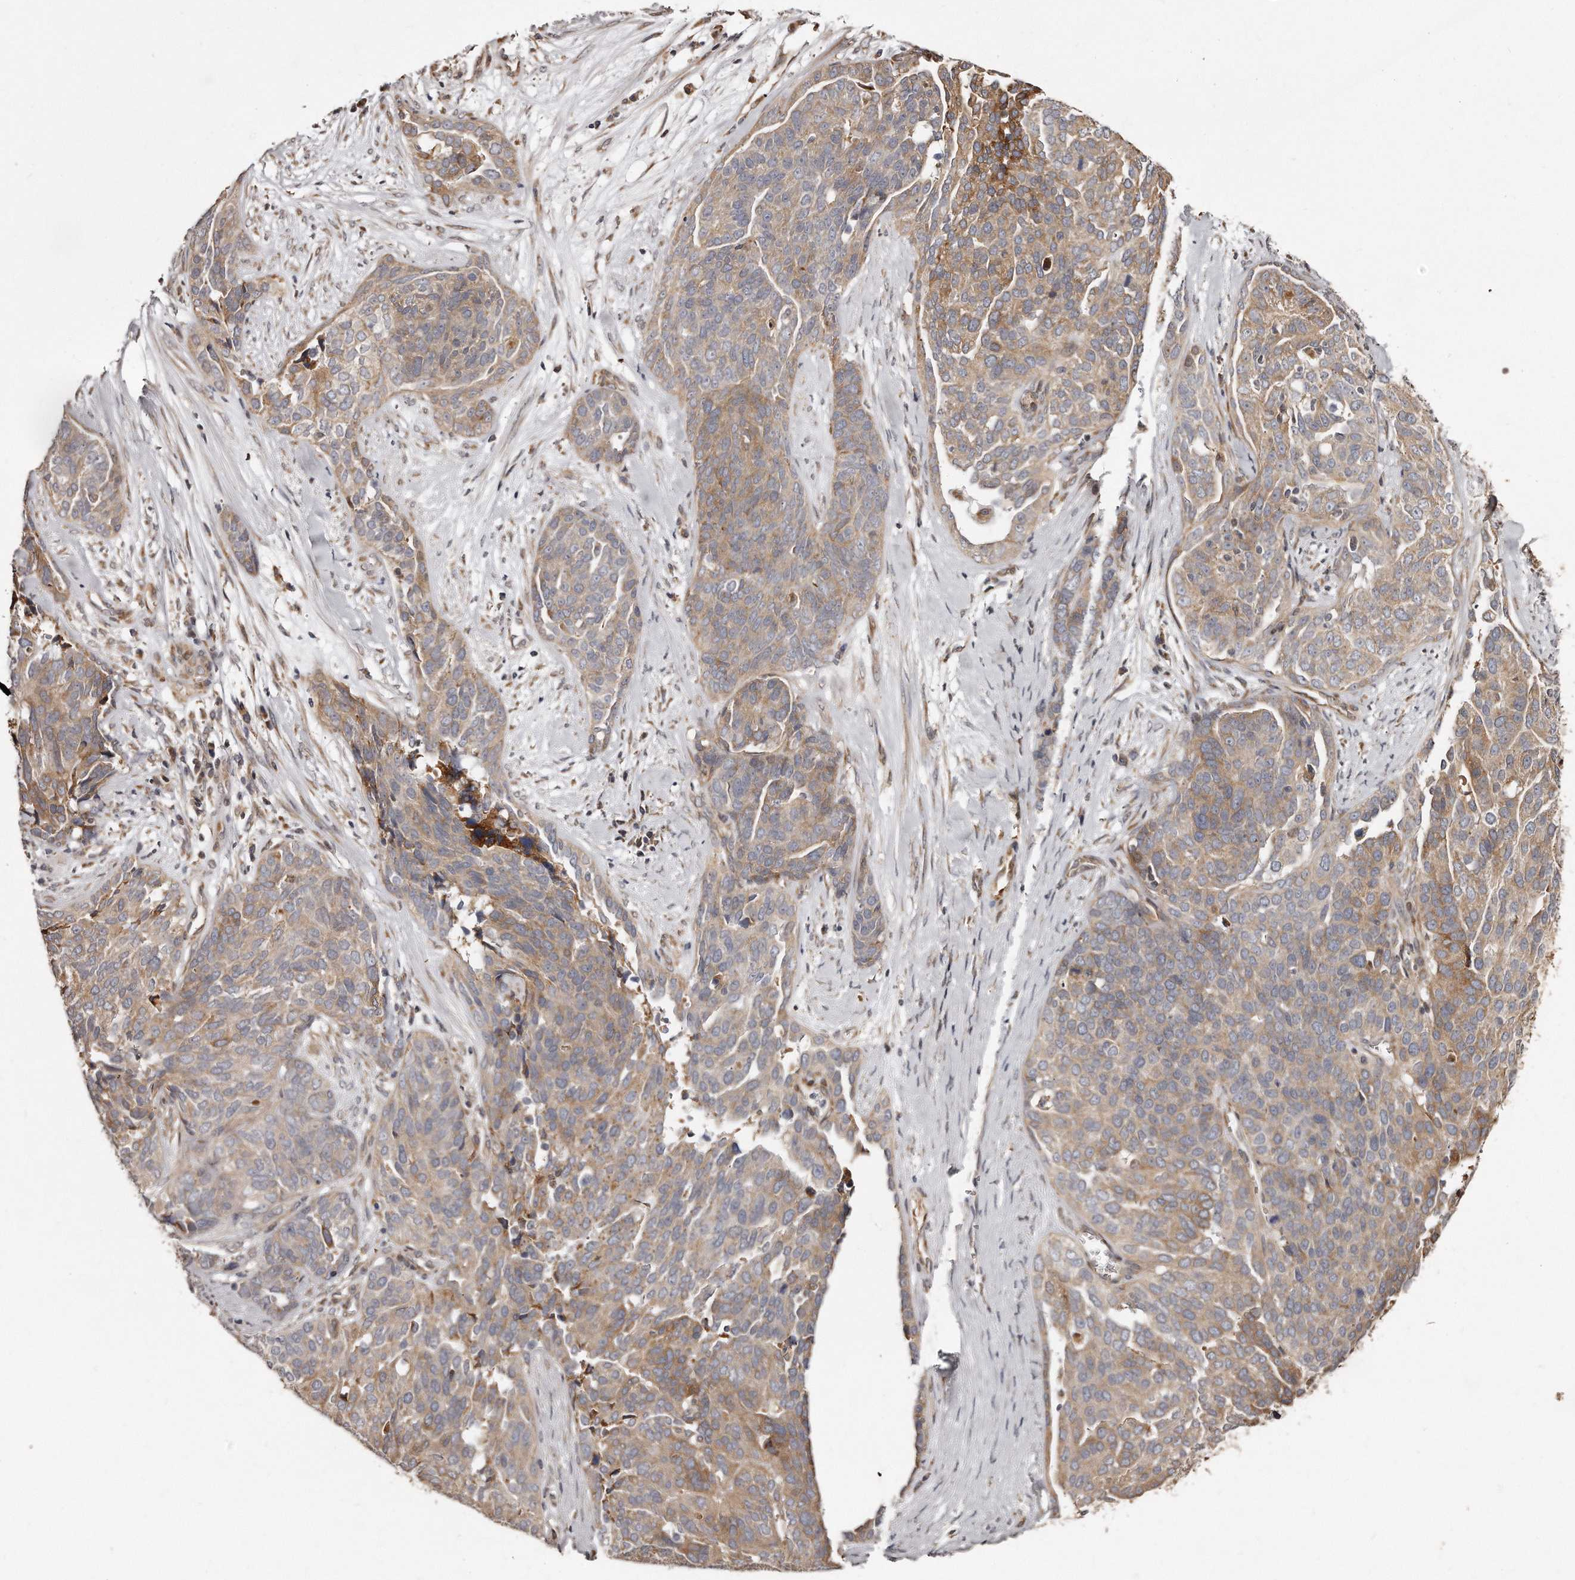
{"staining": {"intensity": "moderate", "quantity": ">75%", "location": "cytoplasmic/membranous"}, "tissue": "ovarian cancer", "cell_type": "Tumor cells", "image_type": "cancer", "snomed": [{"axis": "morphology", "description": "Cystadenocarcinoma, serous, NOS"}, {"axis": "topography", "description": "Ovary"}], "caption": "Immunohistochemical staining of human ovarian serous cystadenocarcinoma shows medium levels of moderate cytoplasmic/membranous positivity in about >75% of tumor cells.", "gene": "TRAPPC14", "patient": {"sex": "female", "age": 44}}